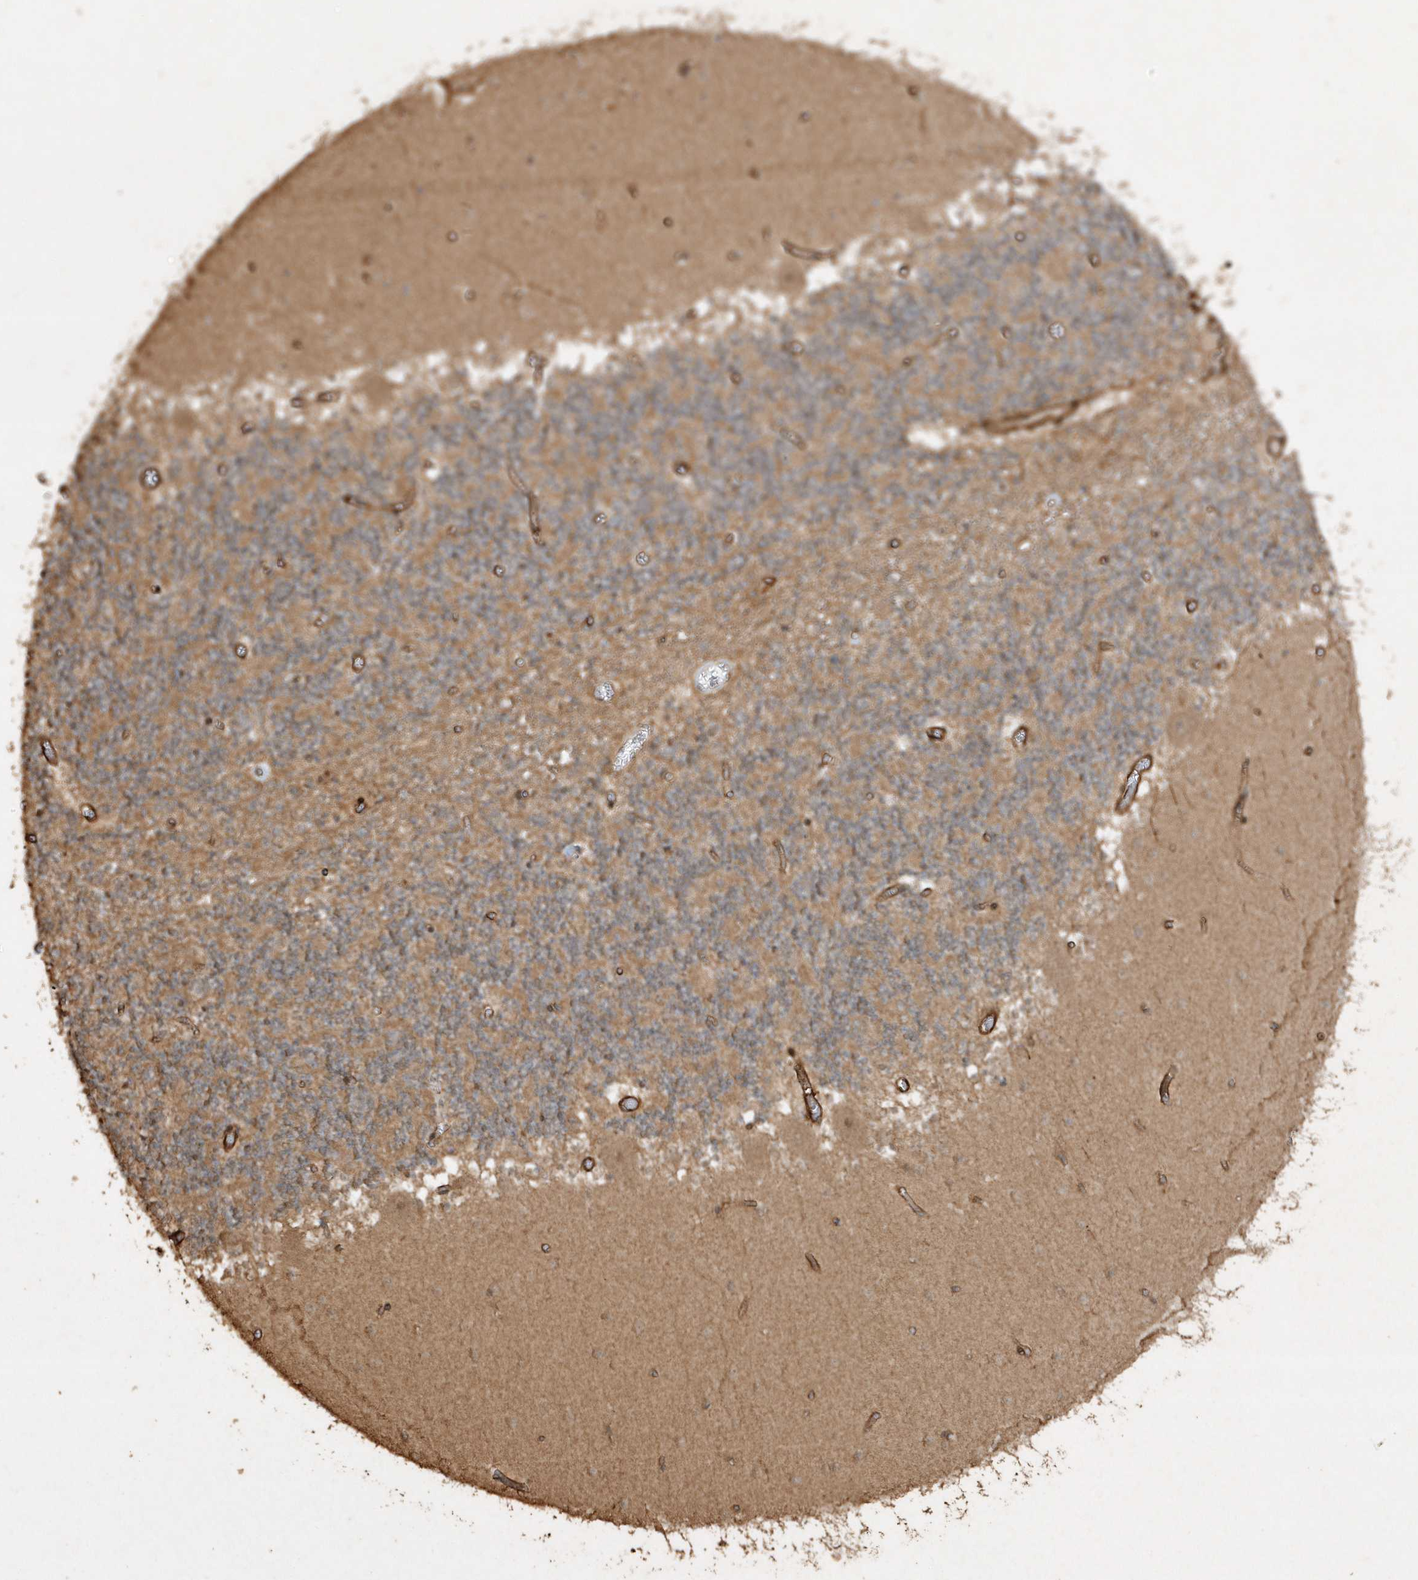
{"staining": {"intensity": "weak", "quantity": "25%-75%", "location": "cytoplasmic/membranous"}, "tissue": "cerebellum", "cell_type": "Cells in granular layer", "image_type": "normal", "snomed": [{"axis": "morphology", "description": "Normal tissue, NOS"}, {"axis": "topography", "description": "Cerebellum"}], "caption": "Immunohistochemistry of unremarkable human cerebellum displays low levels of weak cytoplasmic/membranous expression in approximately 25%-75% of cells in granular layer.", "gene": "AVPI1", "patient": {"sex": "female", "age": 28}}